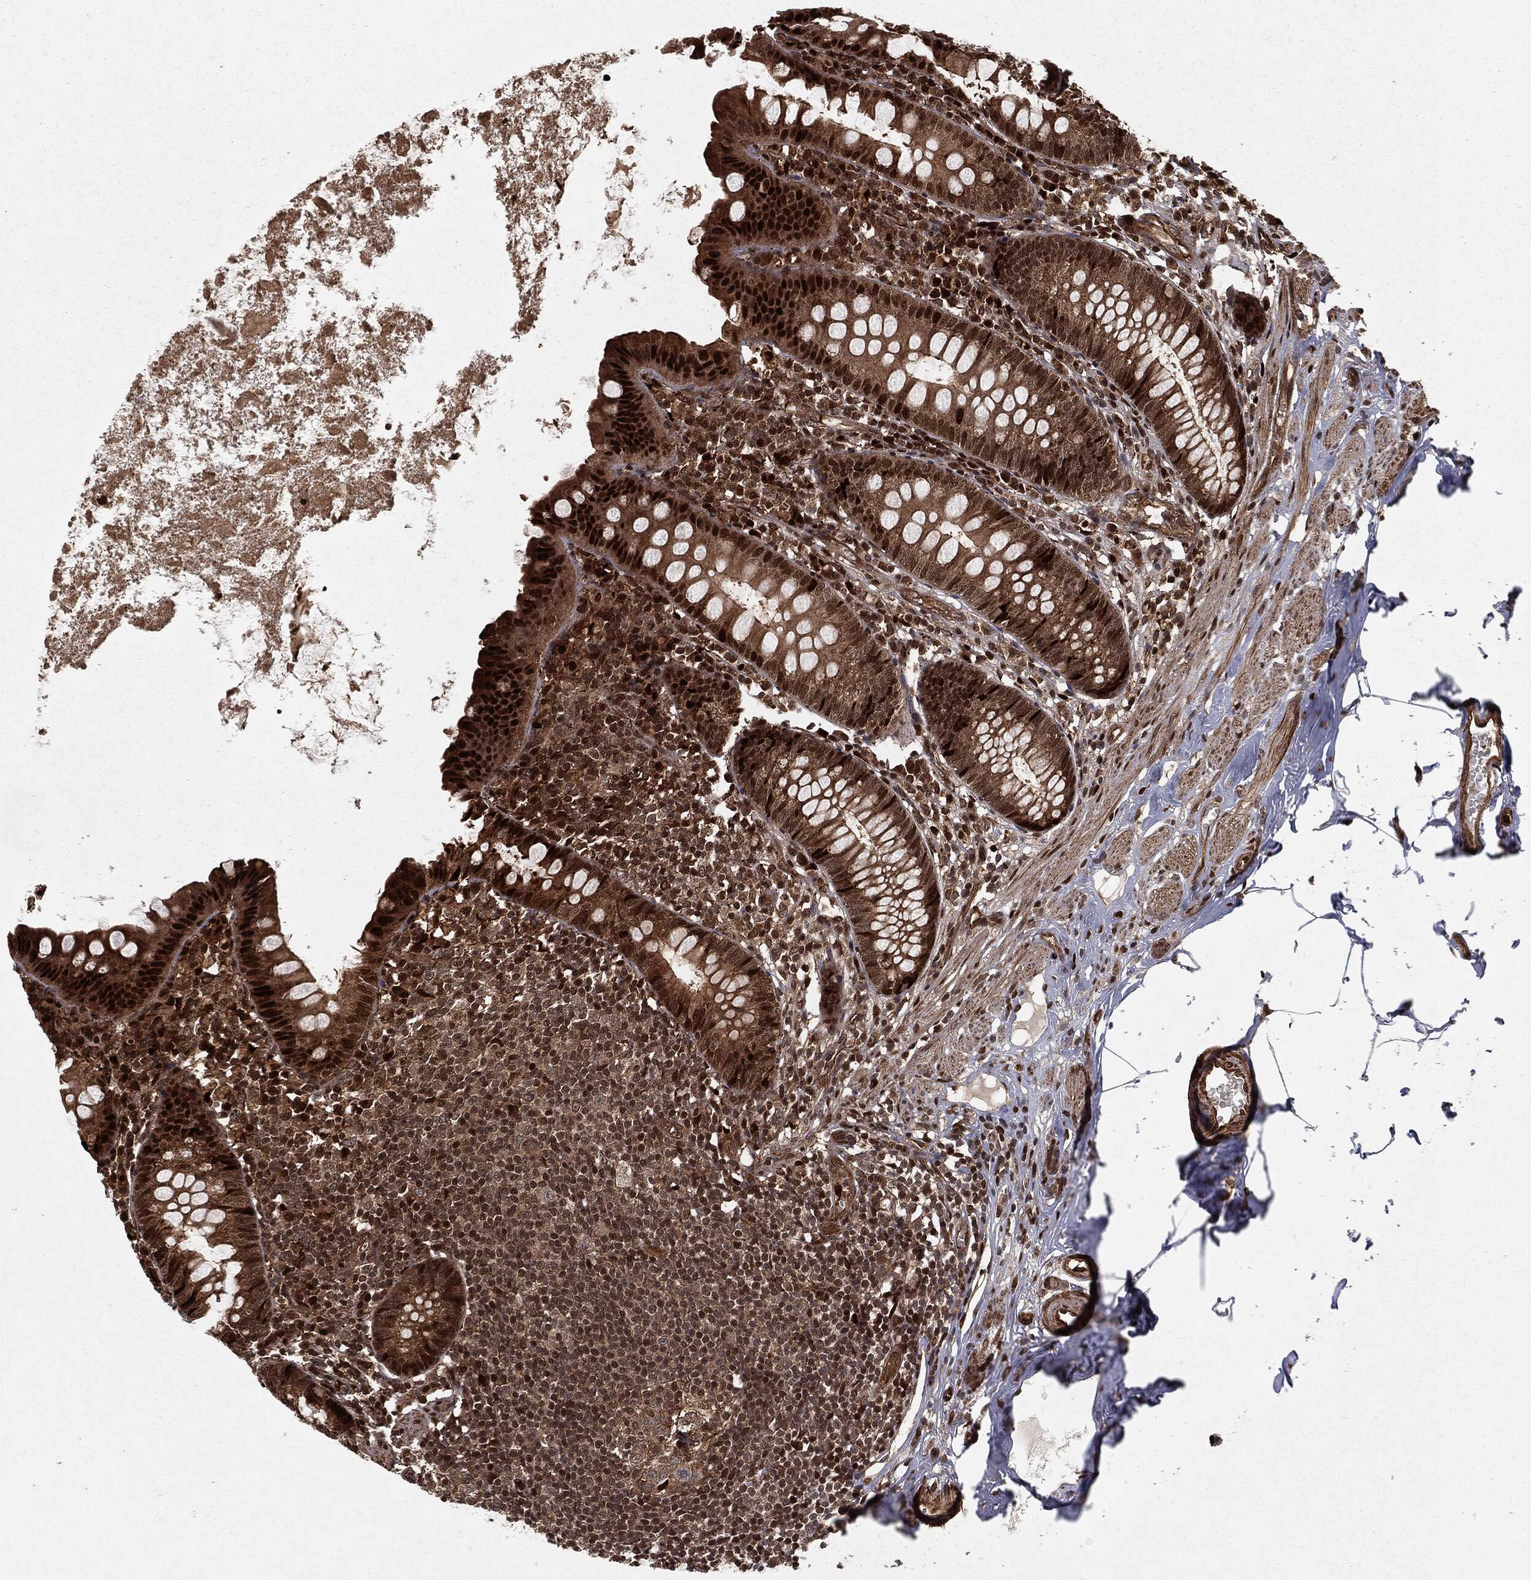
{"staining": {"intensity": "strong", "quantity": ">75%", "location": "cytoplasmic/membranous,nuclear"}, "tissue": "appendix", "cell_type": "Glandular cells", "image_type": "normal", "snomed": [{"axis": "morphology", "description": "Normal tissue, NOS"}, {"axis": "topography", "description": "Appendix"}], "caption": "Immunohistochemical staining of unremarkable human appendix reveals high levels of strong cytoplasmic/membranous,nuclear expression in about >75% of glandular cells.", "gene": "RANBP9", "patient": {"sex": "female", "age": 82}}